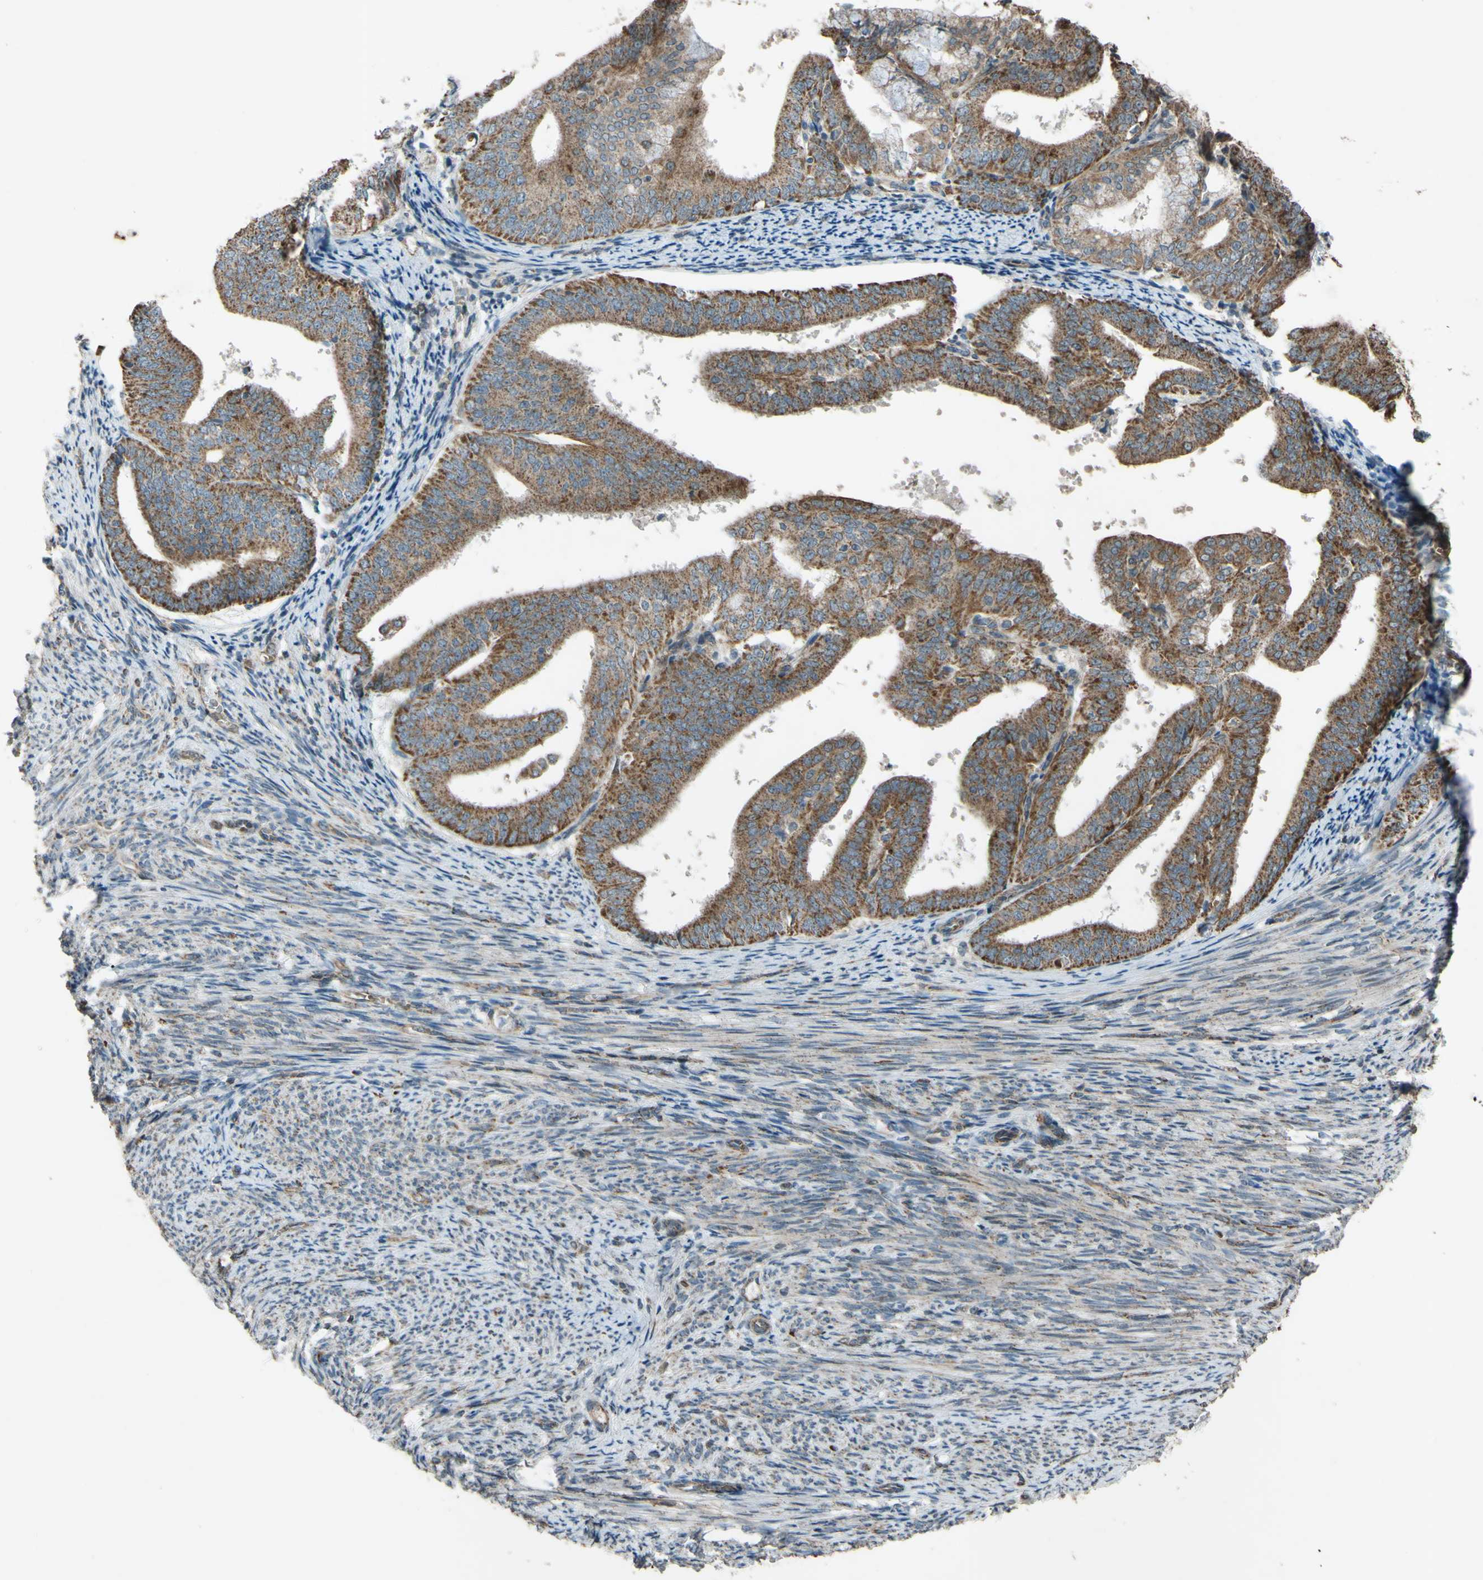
{"staining": {"intensity": "moderate", "quantity": ">75%", "location": "cytoplasmic/membranous"}, "tissue": "endometrial cancer", "cell_type": "Tumor cells", "image_type": "cancer", "snomed": [{"axis": "morphology", "description": "Adenocarcinoma, NOS"}, {"axis": "topography", "description": "Endometrium"}], "caption": "Moderate cytoplasmic/membranous expression is present in approximately >75% of tumor cells in adenocarcinoma (endometrial). (DAB (3,3'-diaminobenzidine) IHC with brightfield microscopy, high magnification).", "gene": "ACOT8", "patient": {"sex": "female", "age": 63}}